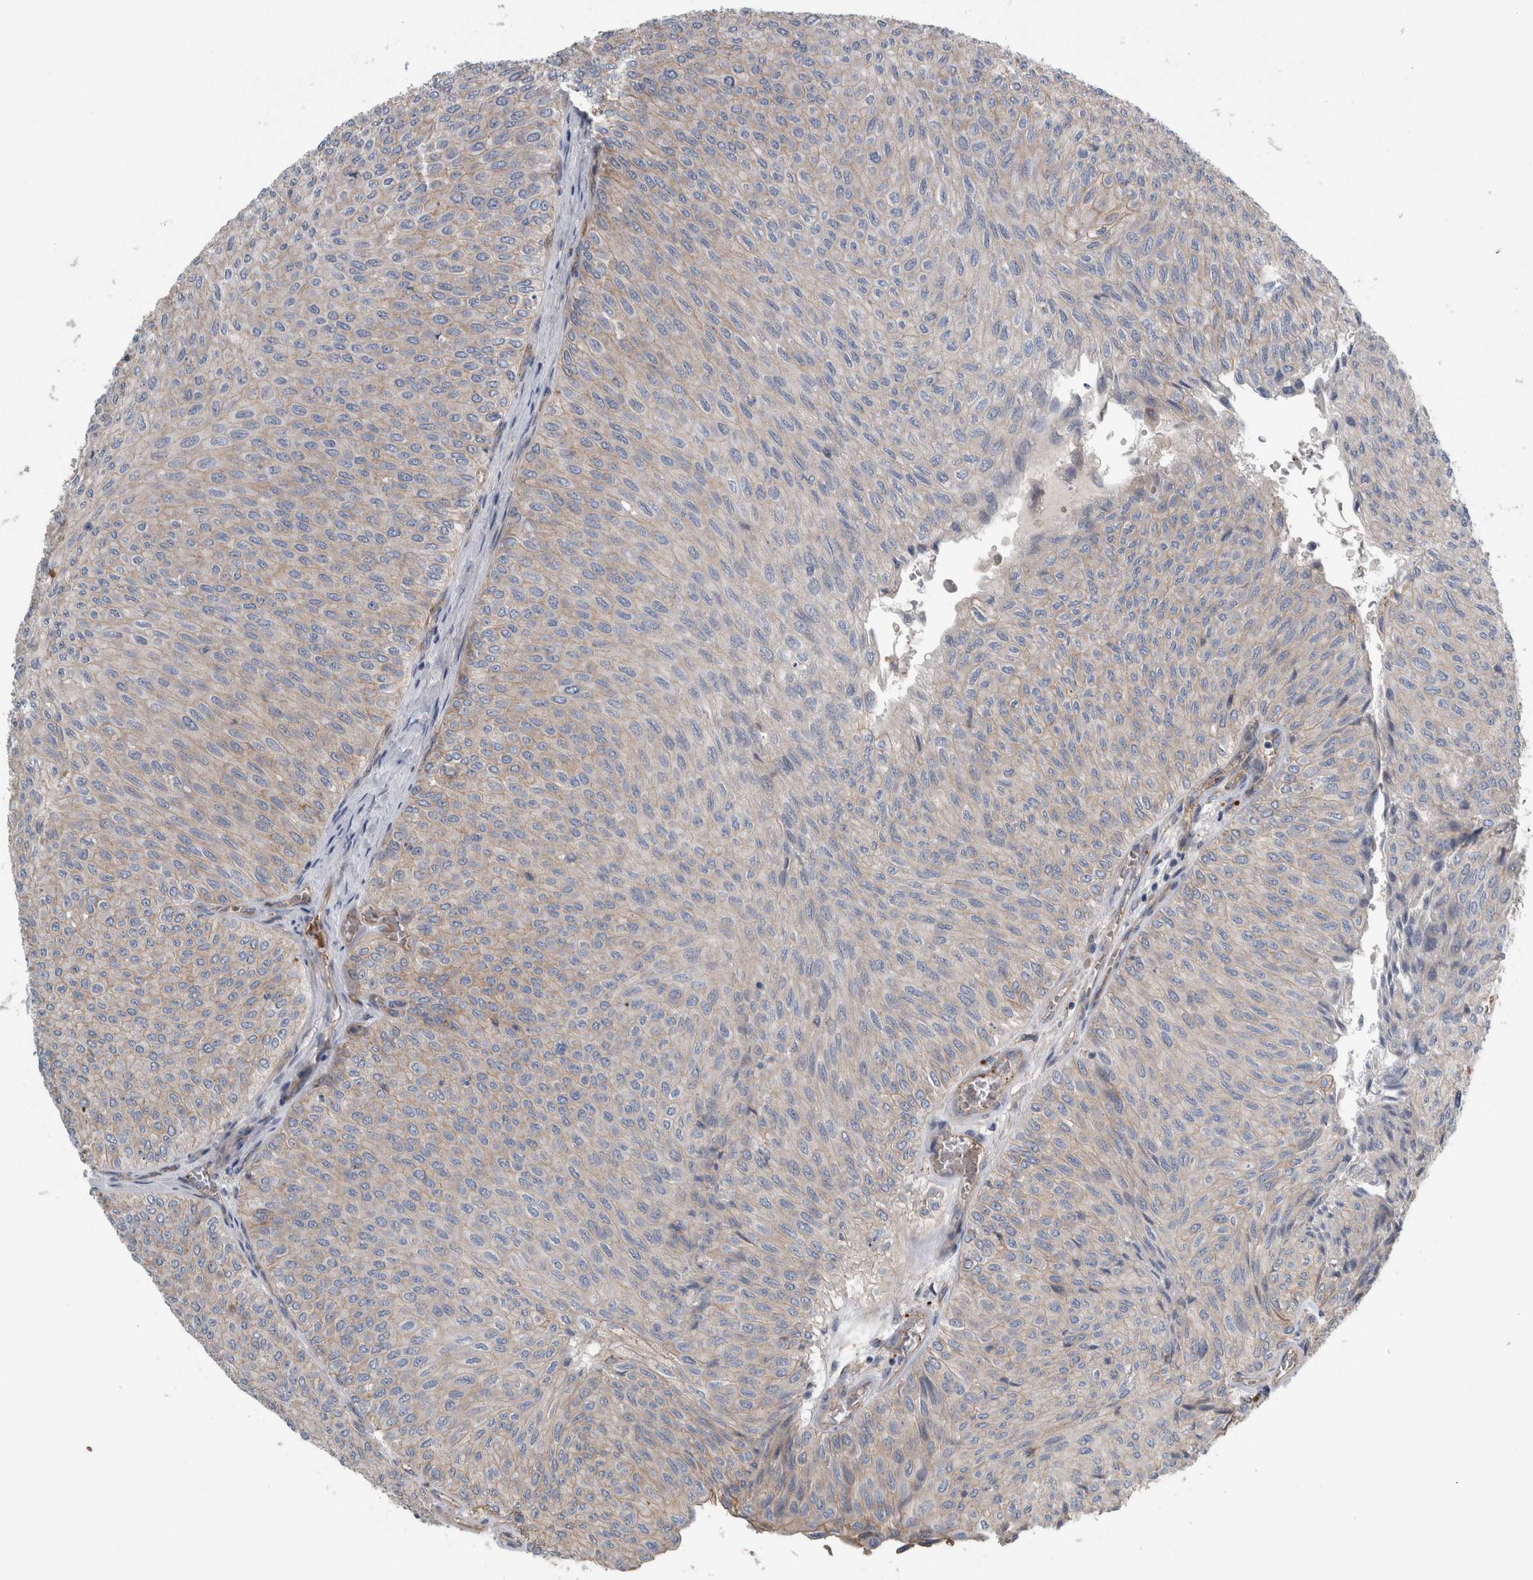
{"staining": {"intensity": "weak", "quantity": "<25%", "location": "cytoplasmic/membranous"}, "tissue": "urothelial cancer", "cell_type": "Tumor cells", "image_type": "cancer", "snomed": [{"axis": "morphology", "description": "Urothelial carcinoma, Low grade"}, {"axis": "topography", "description": "Urinary bladder"}], "caption": "The immunohistochemistry photomicrograph has no significant expression in tumor cells of urothelial cancer tissue.", "gene": "GLT8D2", "patient": {"sex": "male", "age": 78}}